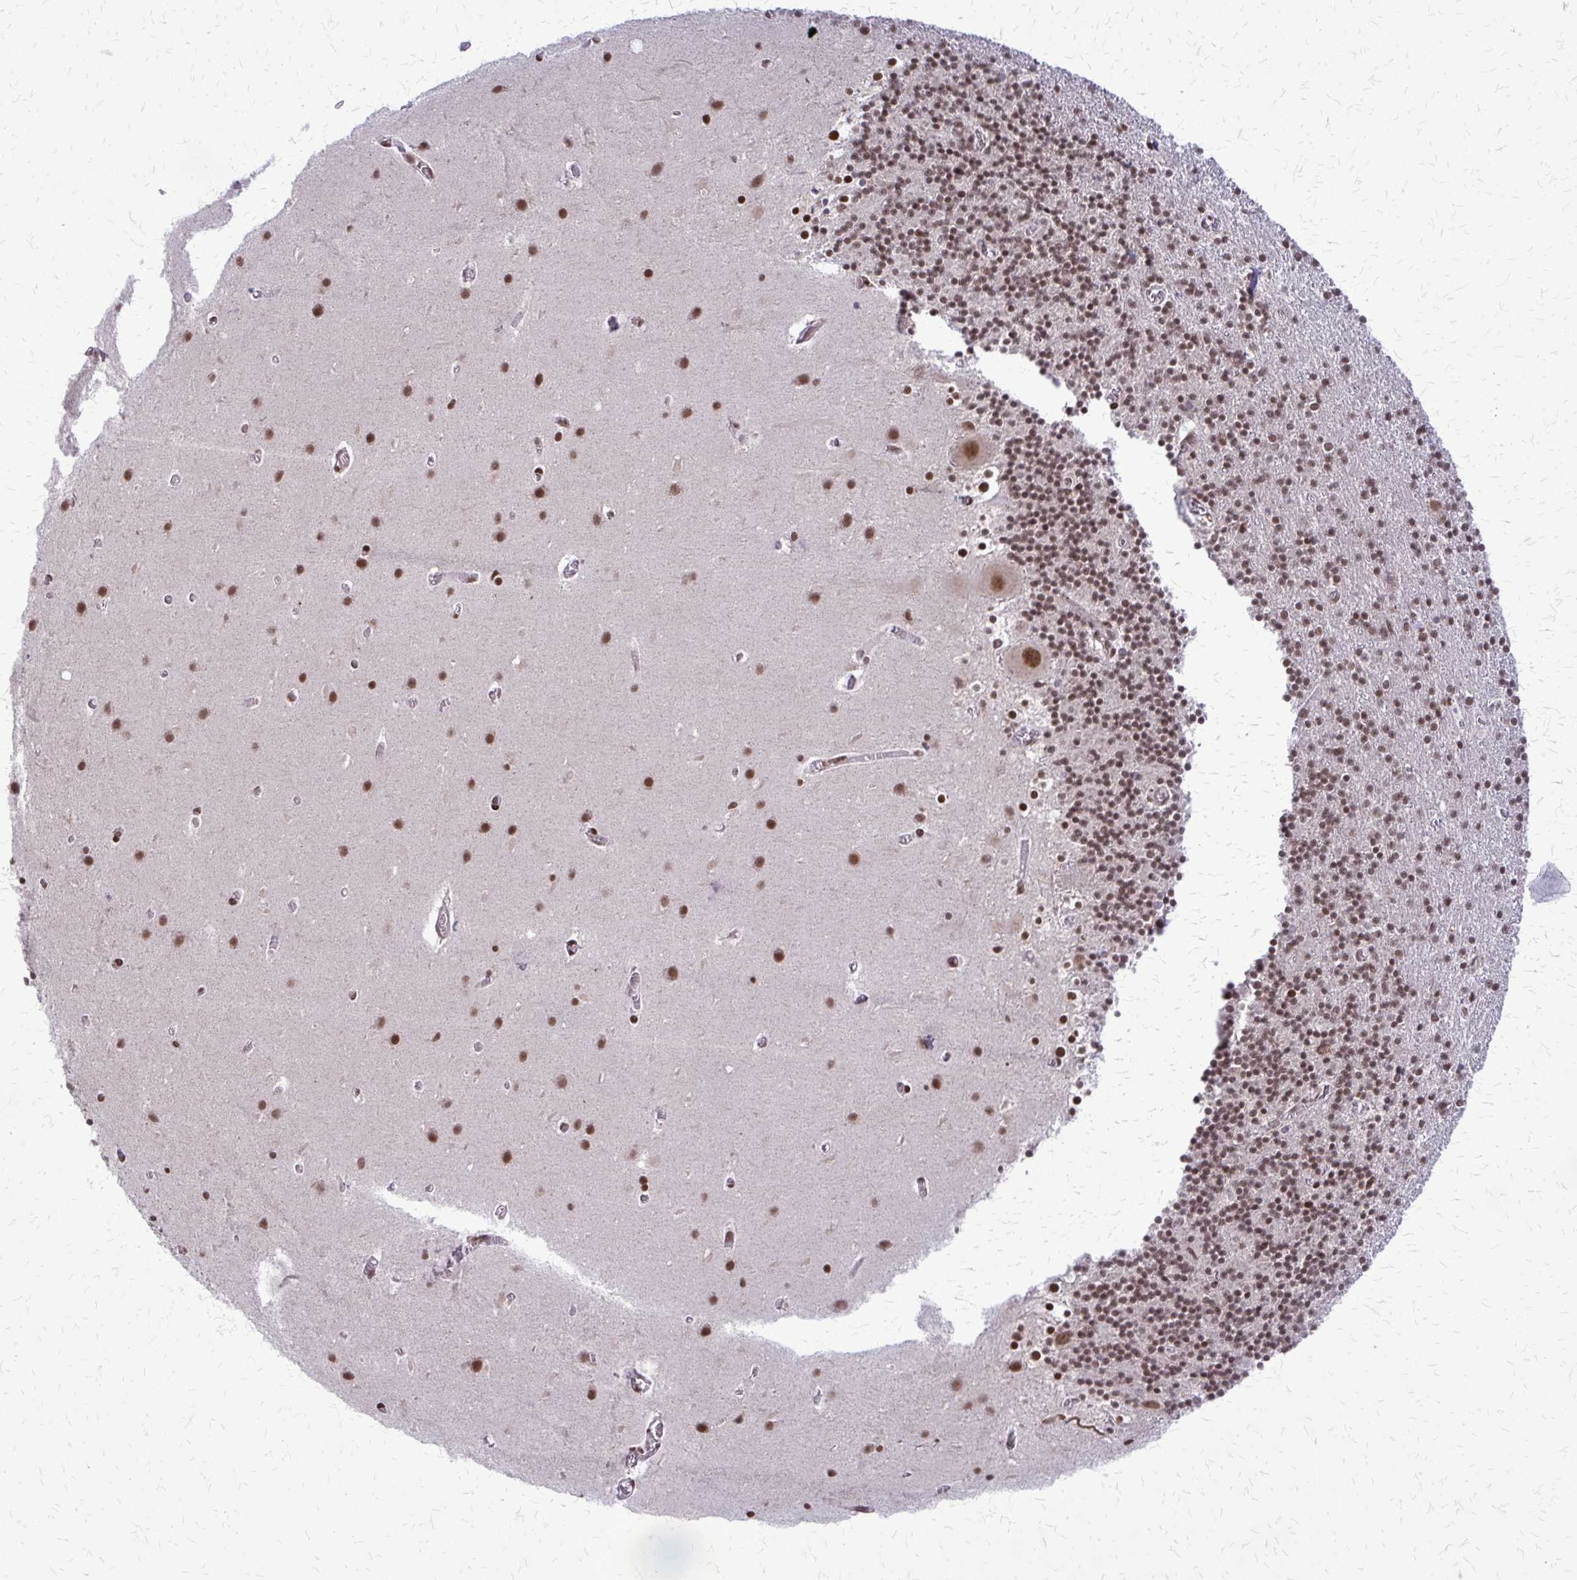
{"staining": {"intensity": "moderate", "quantity": ">75%", "location": "nuclear"}, "tissue": "cerebellum", "cell_type": "Cells in granular layer", "image_type": "normal", "snomed": [{"axis": "morphology", "description": "Normal tissue, NOS"}, {"axis": "topography", "description": "Cerebellum"}], "caption": "Moderate nuclear protein expression is present in approximately >75% of cells in granular layer in cerebellum. (IHC, brightfield microscopy, high magnification).", "gene": "HDAC3", "patient": {"sex": "male", "age": 70}}